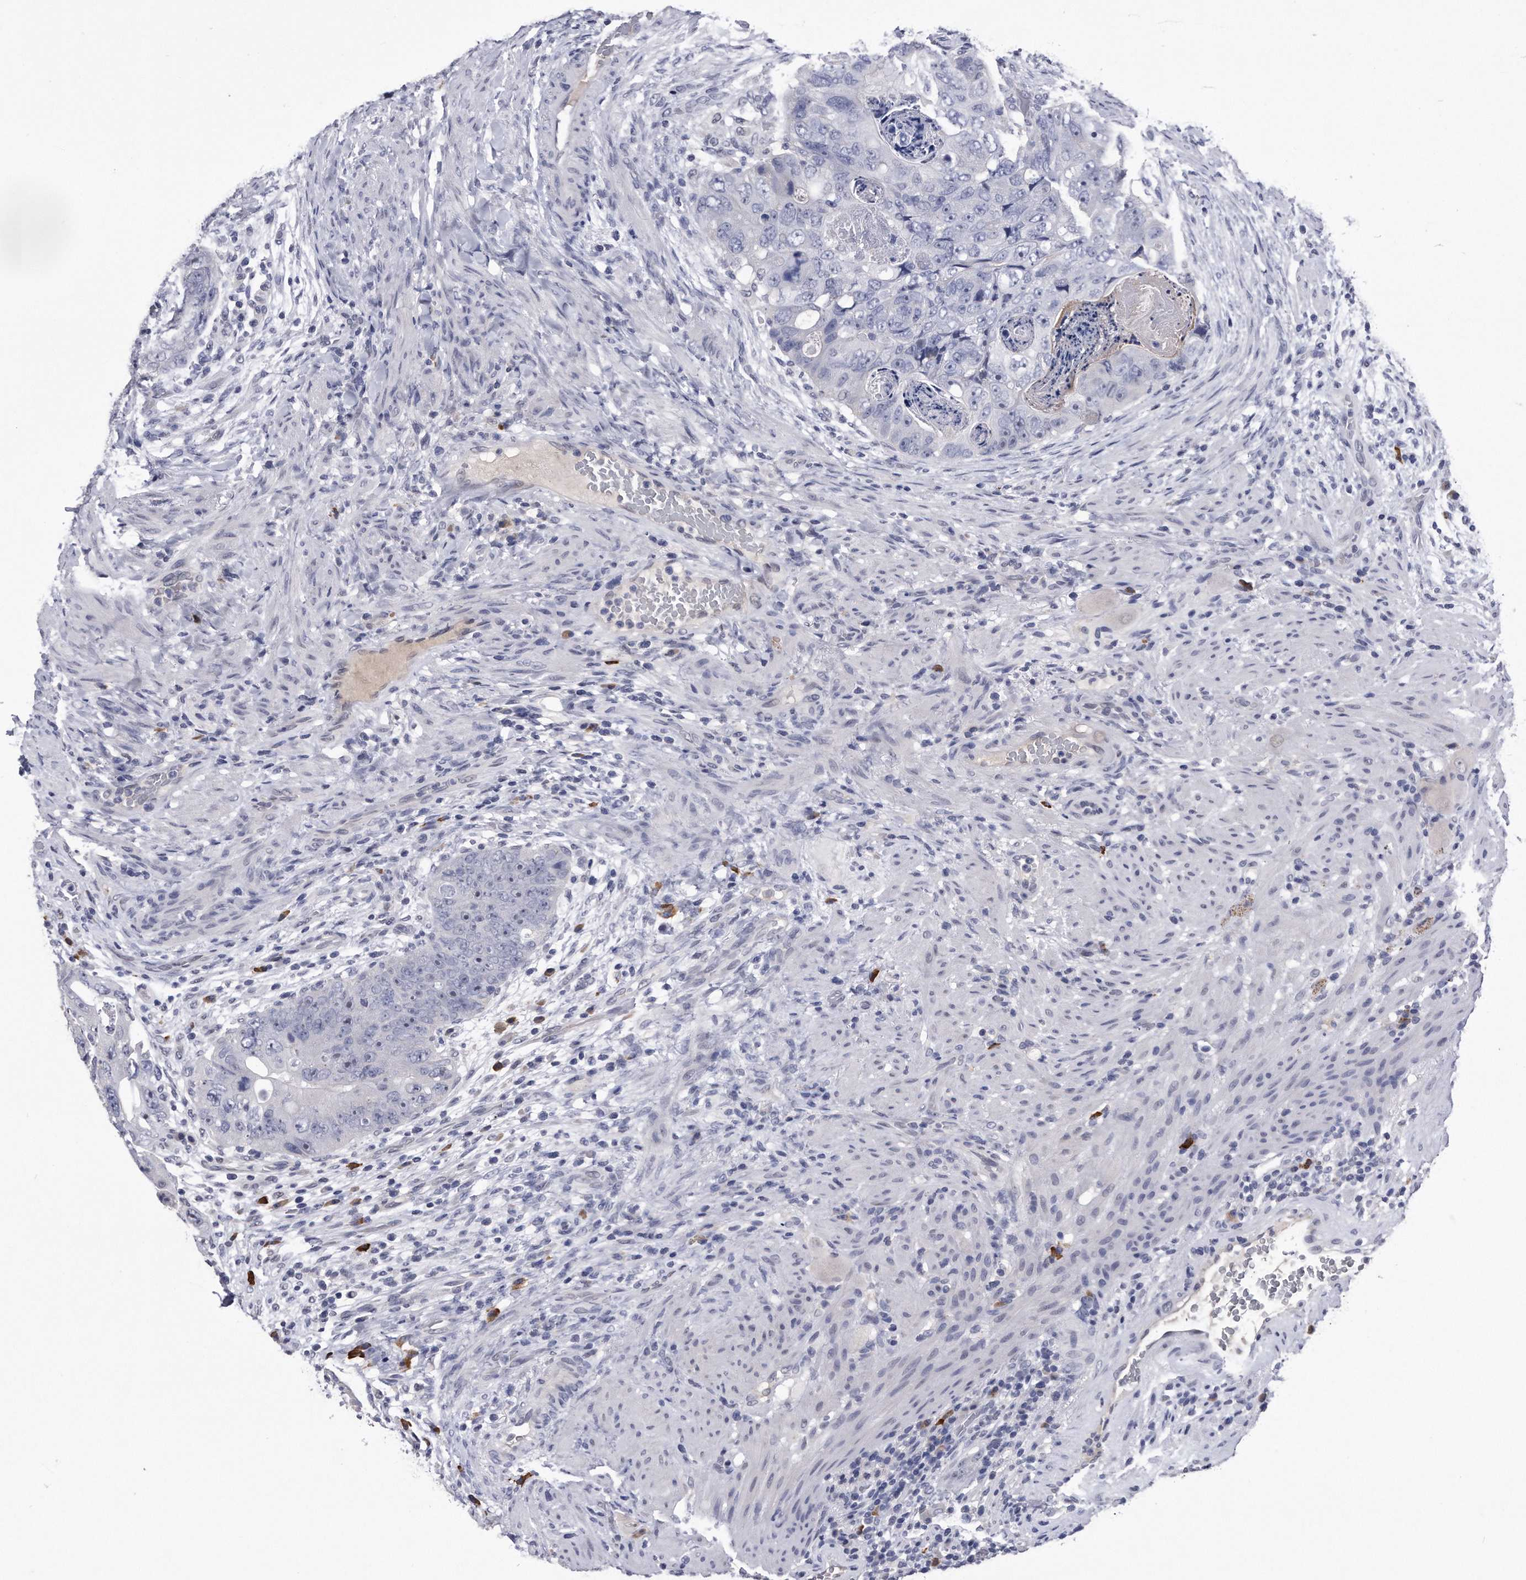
{"staining": {"intensity": "negative", "quantity": "none", "location": "none"}, "tissue": "colorectal cancer", "cell_type": "Tumor cells", "image_type": "cancer", "snomed": [{"axis": "morphology", "description": "Adenocarcinoma, NOS"}, {"axis": "topography", "description": "Rectum"}], "caption": "Tumor cells show no significant staining in colorectal cancer.", "gene": "KCTD8", "patient": {"sex": "male", "age": 59}}